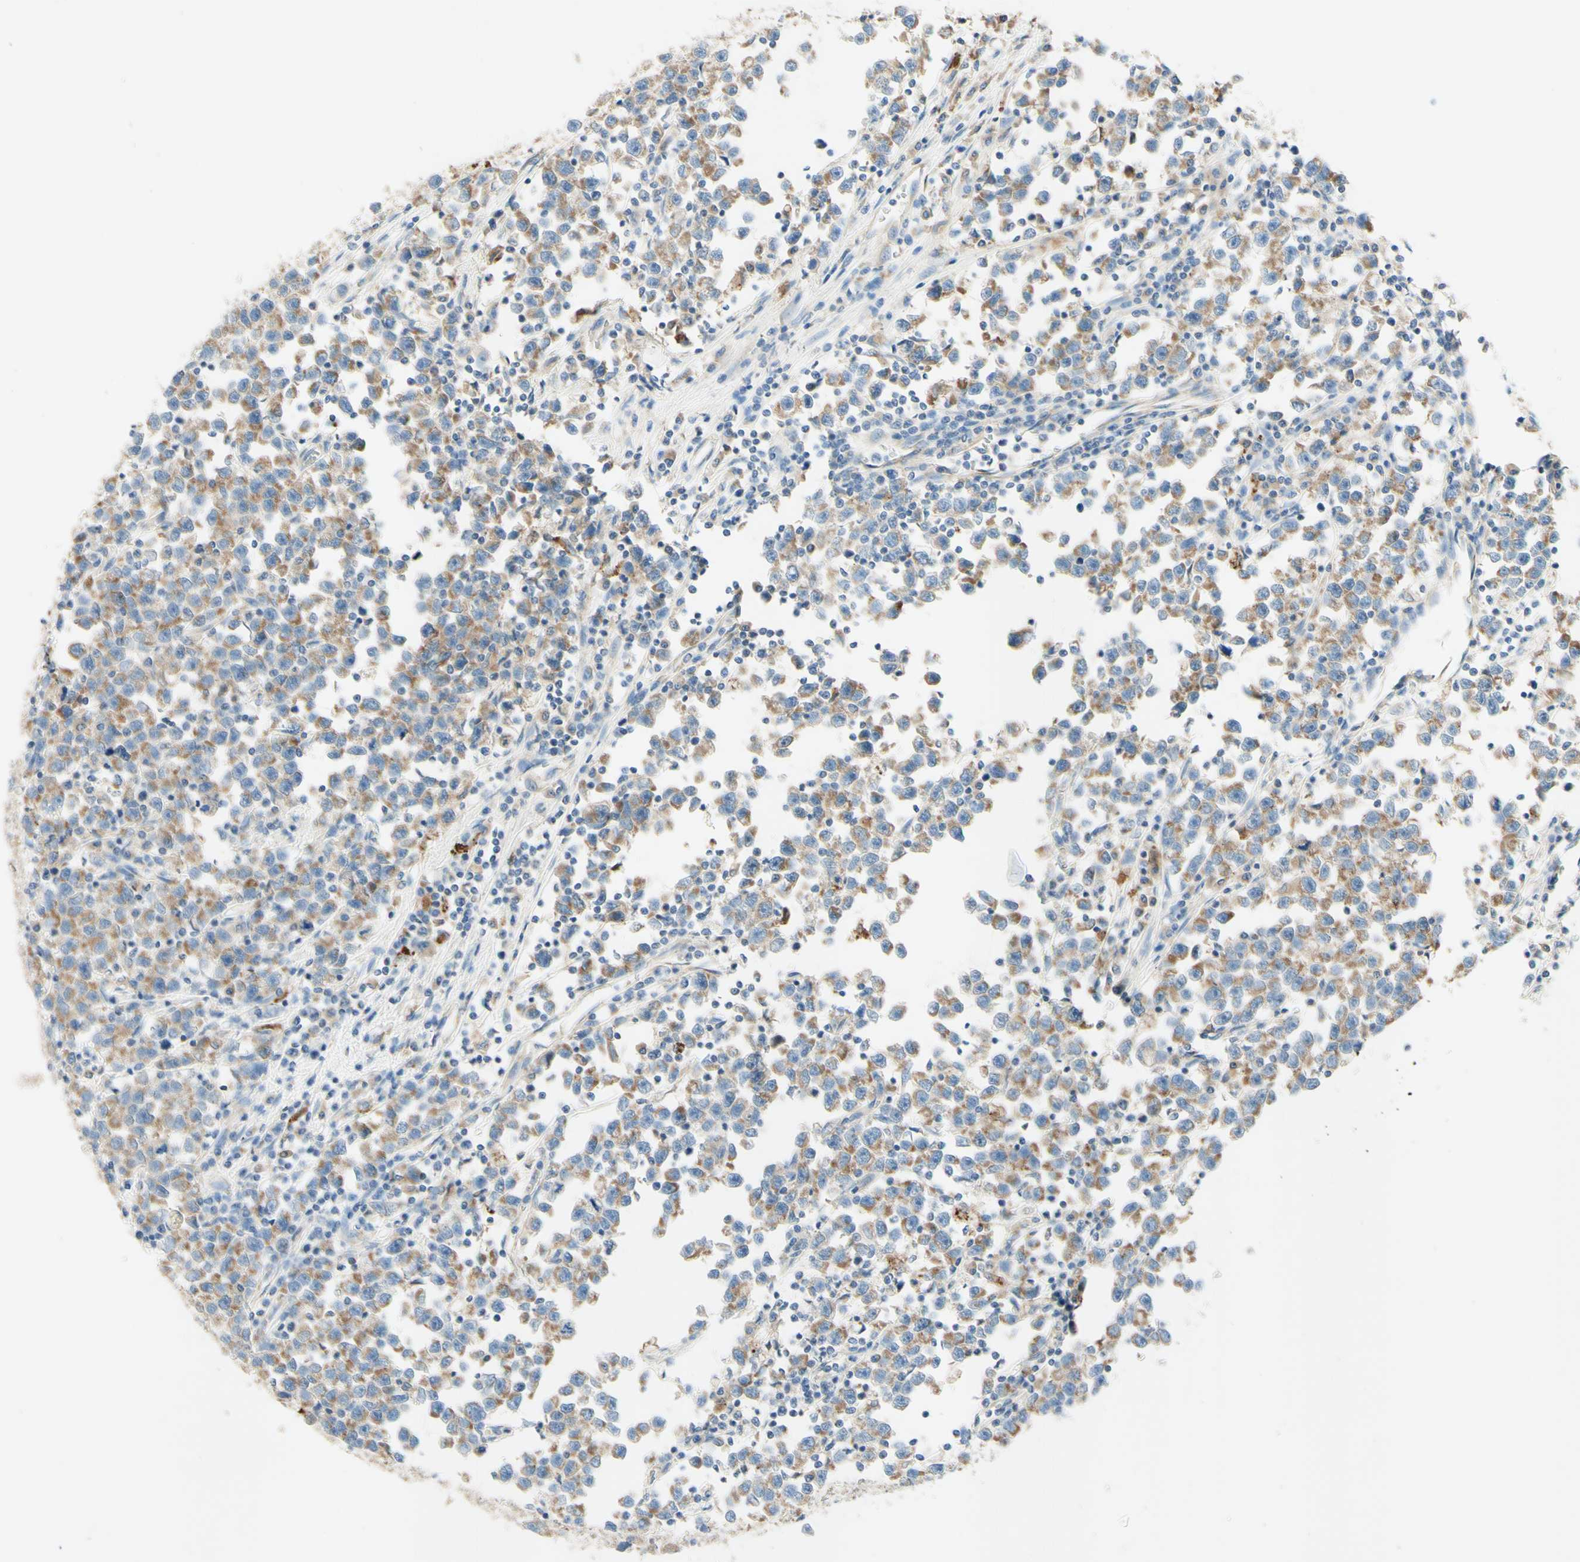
{"staining": {"intensity": "moderate", "quantity": ">75%", "location": "cytoplasmic/membranous"}, "tissue": "testis cancer", "cell_type": "Tumor cells", "image_type": "cancer", "snomed": [{"axis": "morphology", "description": "Seminoma, NOS"}, {"axis": "topography", "description": "Testis"}], "caption": "The micrograph demonstrates a brown stain indicating the presence of a protein in the cytoplasmic/membranous of tumor cells in testis cancer (seminoma).", "gene": "ARMC10", "patient": {"sex": "male", "age": 43}}